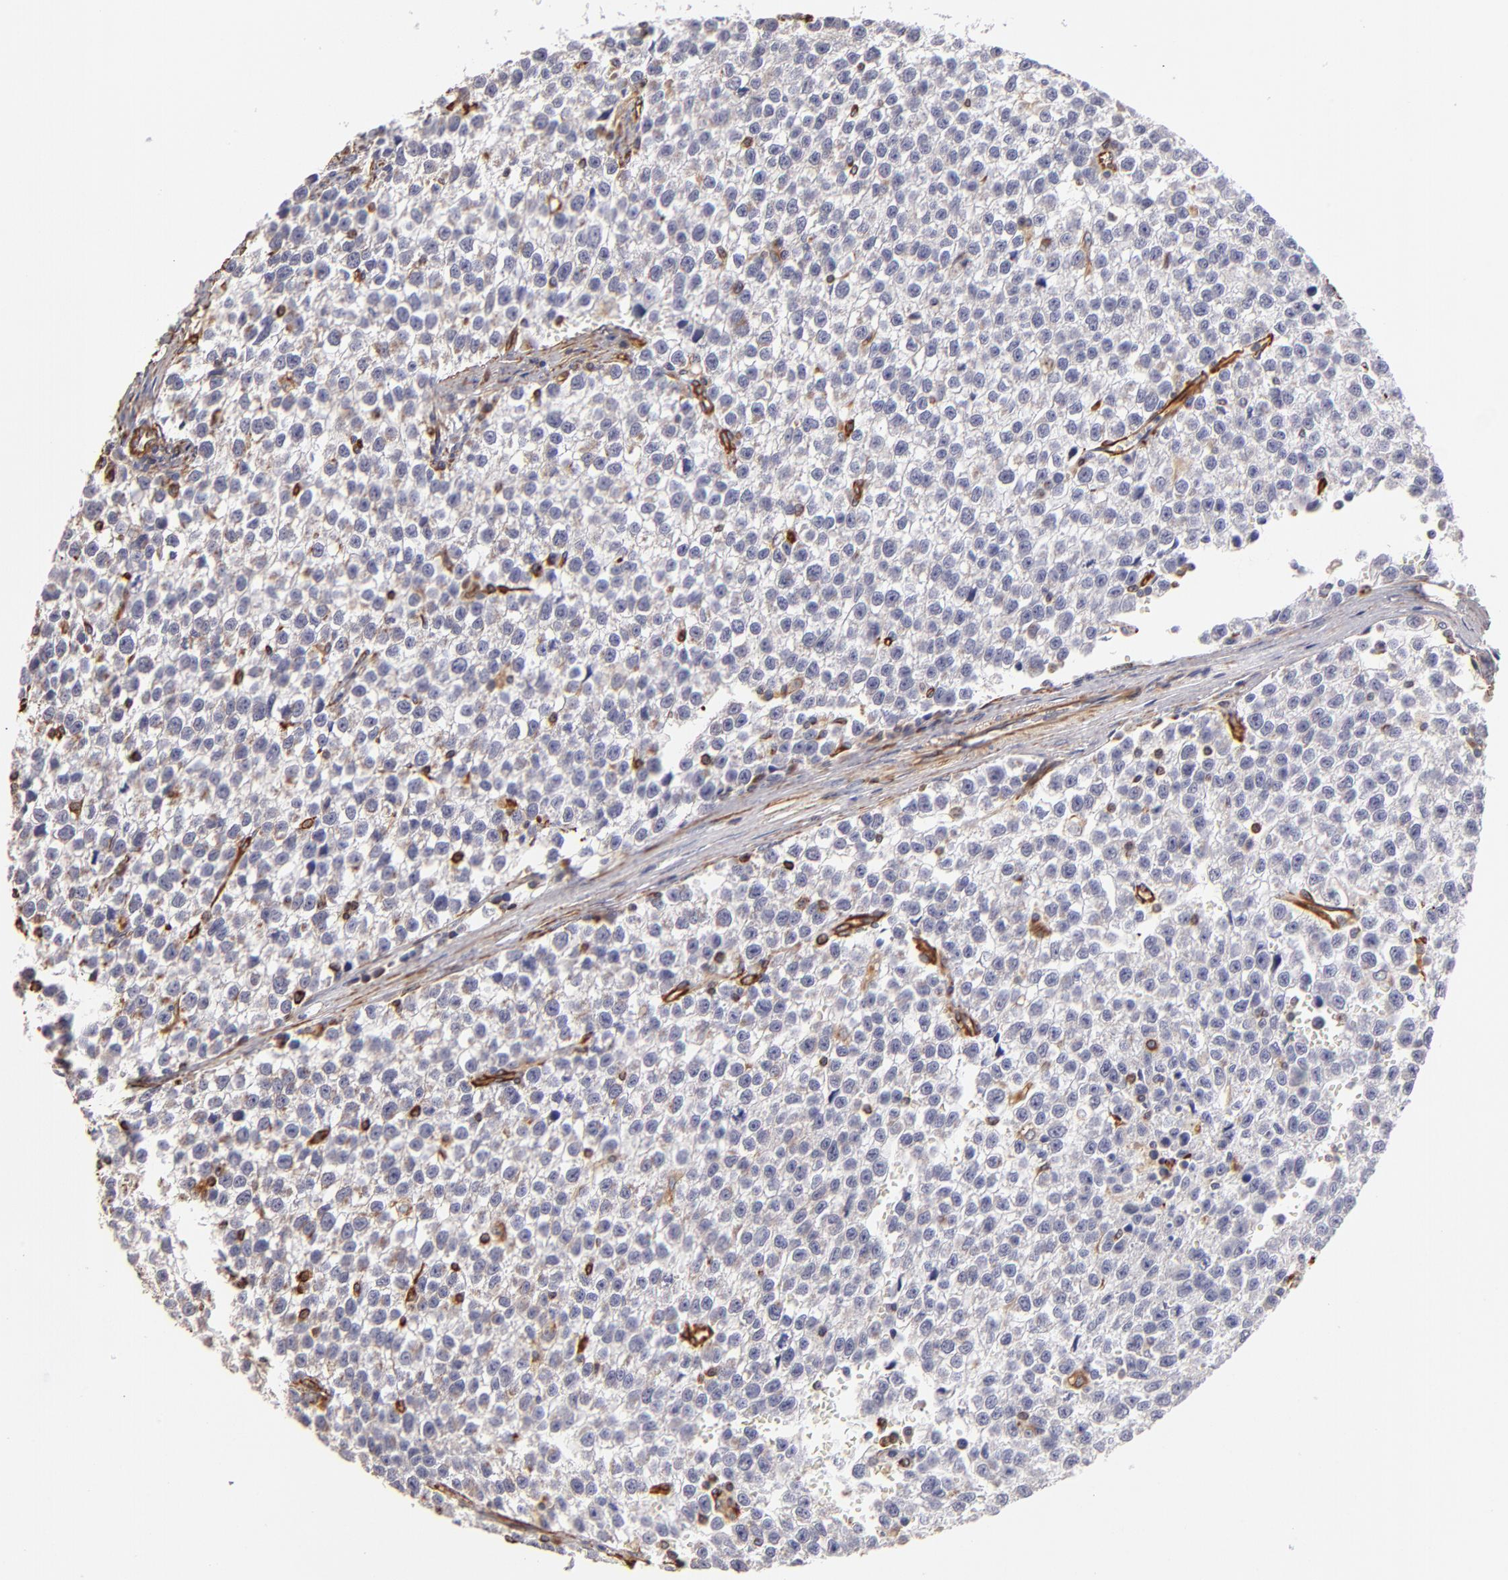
{"staining": {"intensity": "negative", "quantity": "none", "location": "none"}, "tissue": "testis cancer", "cell_type": "Tumor cells", "image_type": "cancer", "snomed": [{"axis": "morphology", "description": "Seminoma, NOS"}, {"axis": "topography", "description": "Testis"}], "caption": "IHC micrograph of neoplastic tissue: testis cancer (seminoma) stained with DAB (3,3'-diaminobenzidine) demonstrates no significant protein expression in tumor cells.", "gene": "ABCC1", "patient": {"sex": "male", "age": 35}}